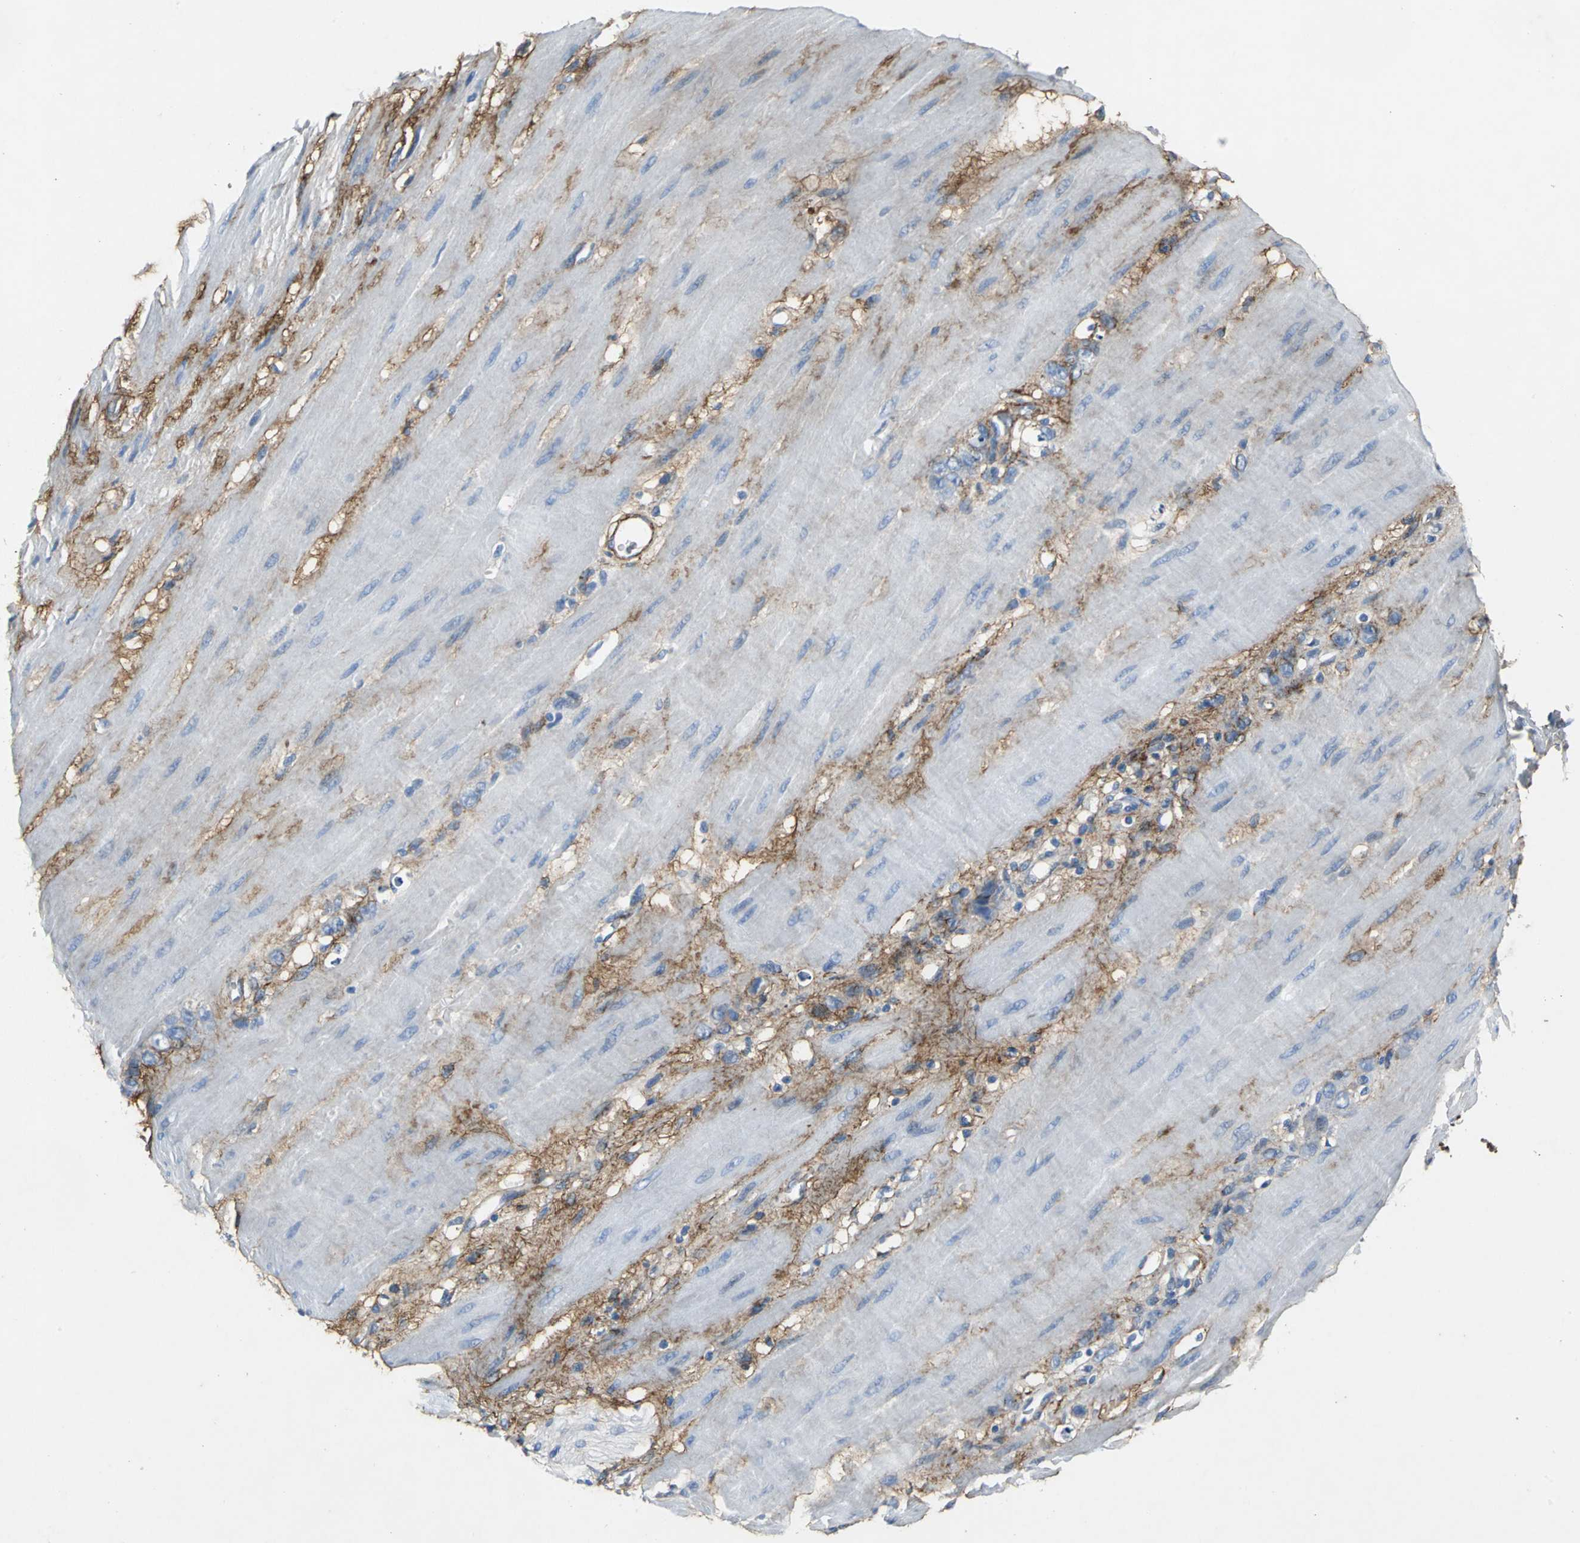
{"staining": {"intensity": "negative", "quantity": "none", "location": "none"}, "tissue": "stomach cancer", "cell_type": "Tumor cells", "image_type": "cancer", "snomed": [{"axis": "morphology", "description": "Adenocarcinoma, NOS"}, {"axis": "topography", "description": "Stomach"}], "caption": "Photomicrograph shows no protein staining in tumor cells of stomach cancer (adenocarcinoma) tissue.", "gene": "EFNB3", "patient": {"sex": "male", "age": 82}}